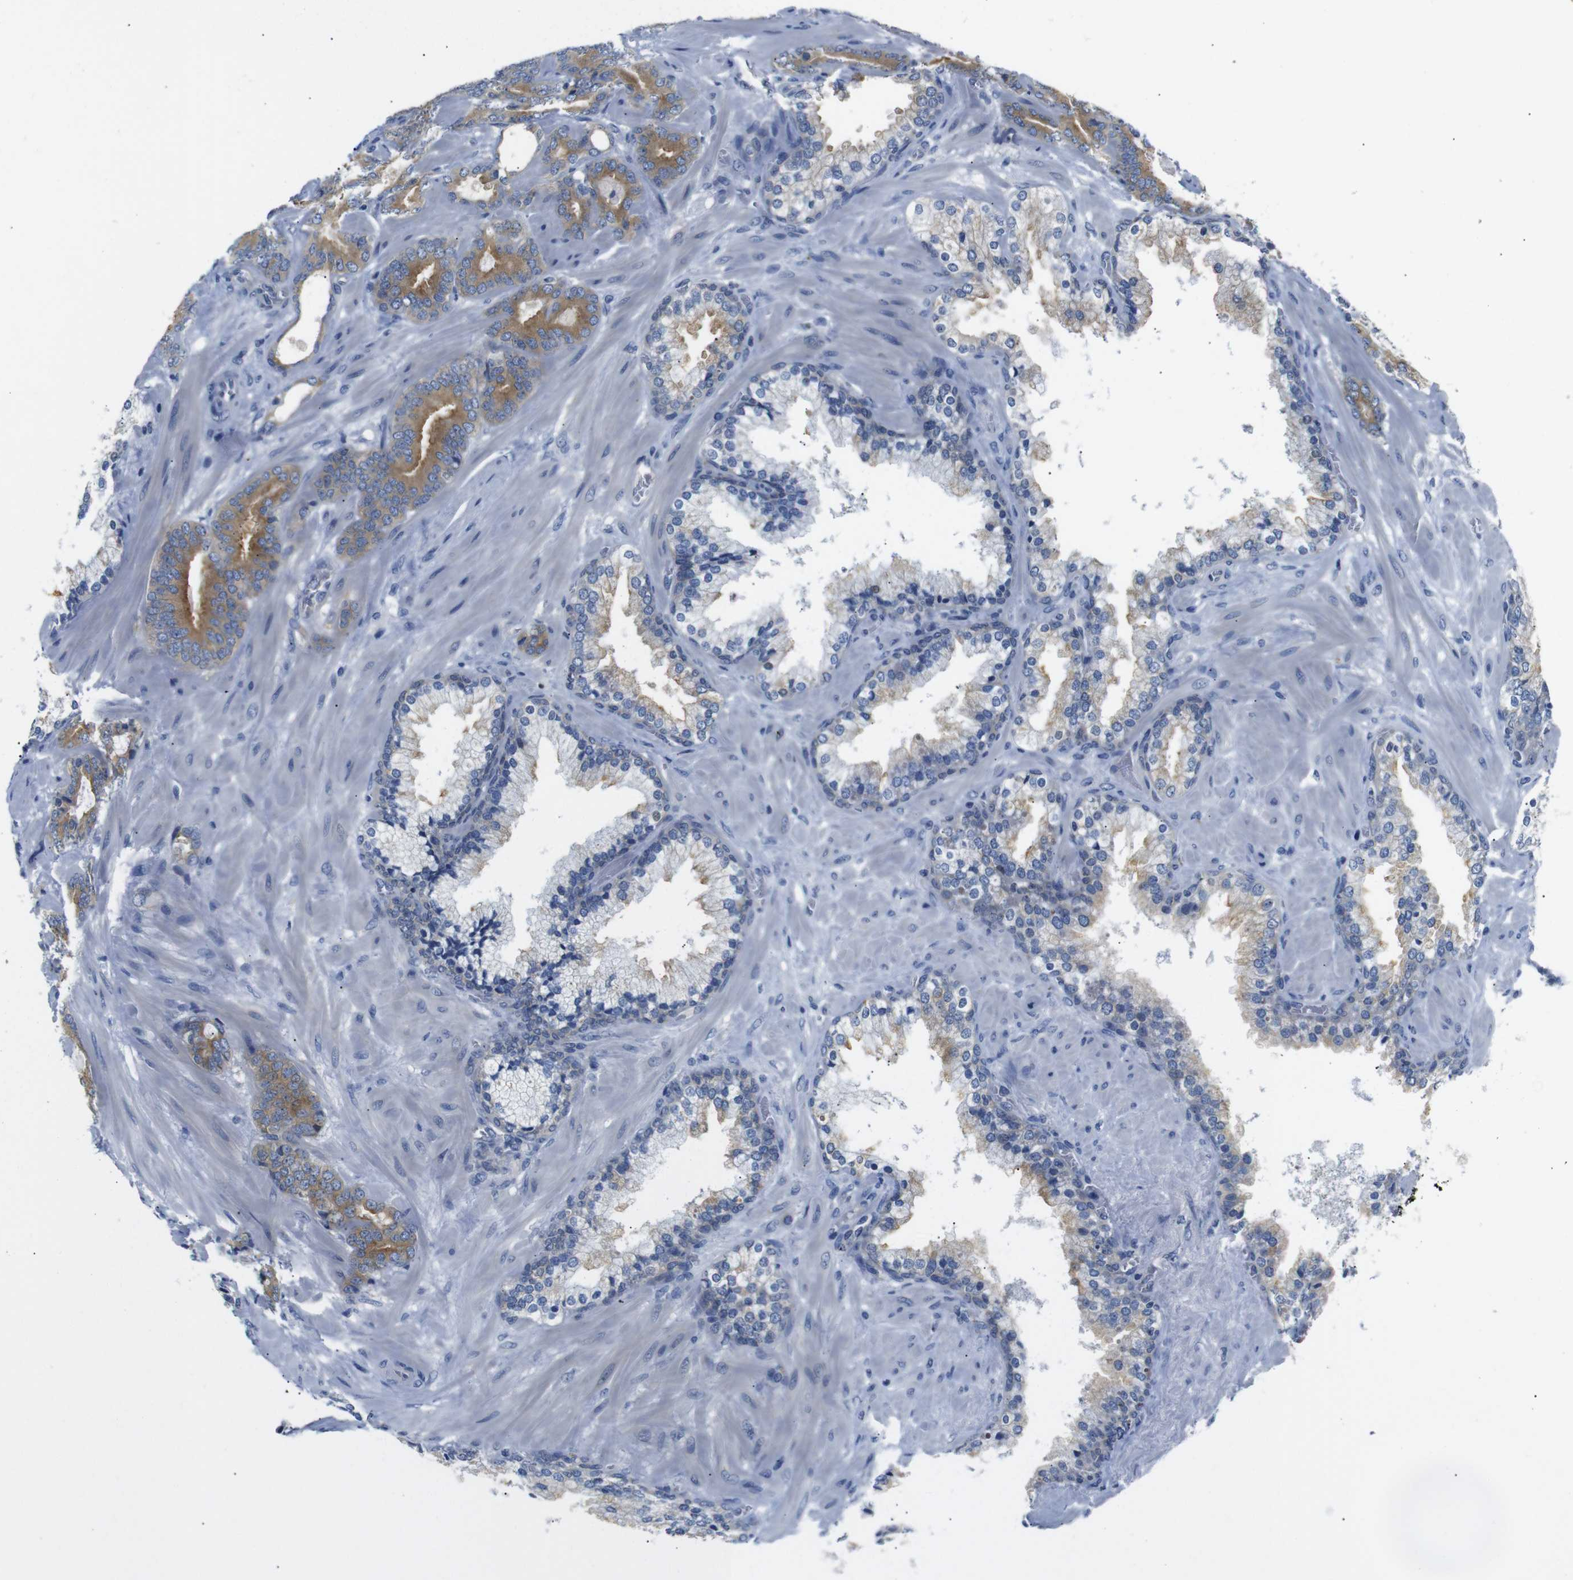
{"staining": {"intensity": "moderate", "quantity": ">75%", "location": "cytoplasmic/membranous"}, "tissue": "prostate cancer", "cell_type": "Tumor cells", "image_type": "cancer", "snomed": [{"axis": "morphology", "description": "Adenocarcinoma, Low grade"}, {"axis": "topography", "description": "Prostate"}], "caption": "A medium amount of moderate cytoplasmic/membranous expression is identified in approximately >75% of tumor cells in prostate cancer tissue.", "gene": "DCP1A", "patient": {"sex": "male", "age": 63}}